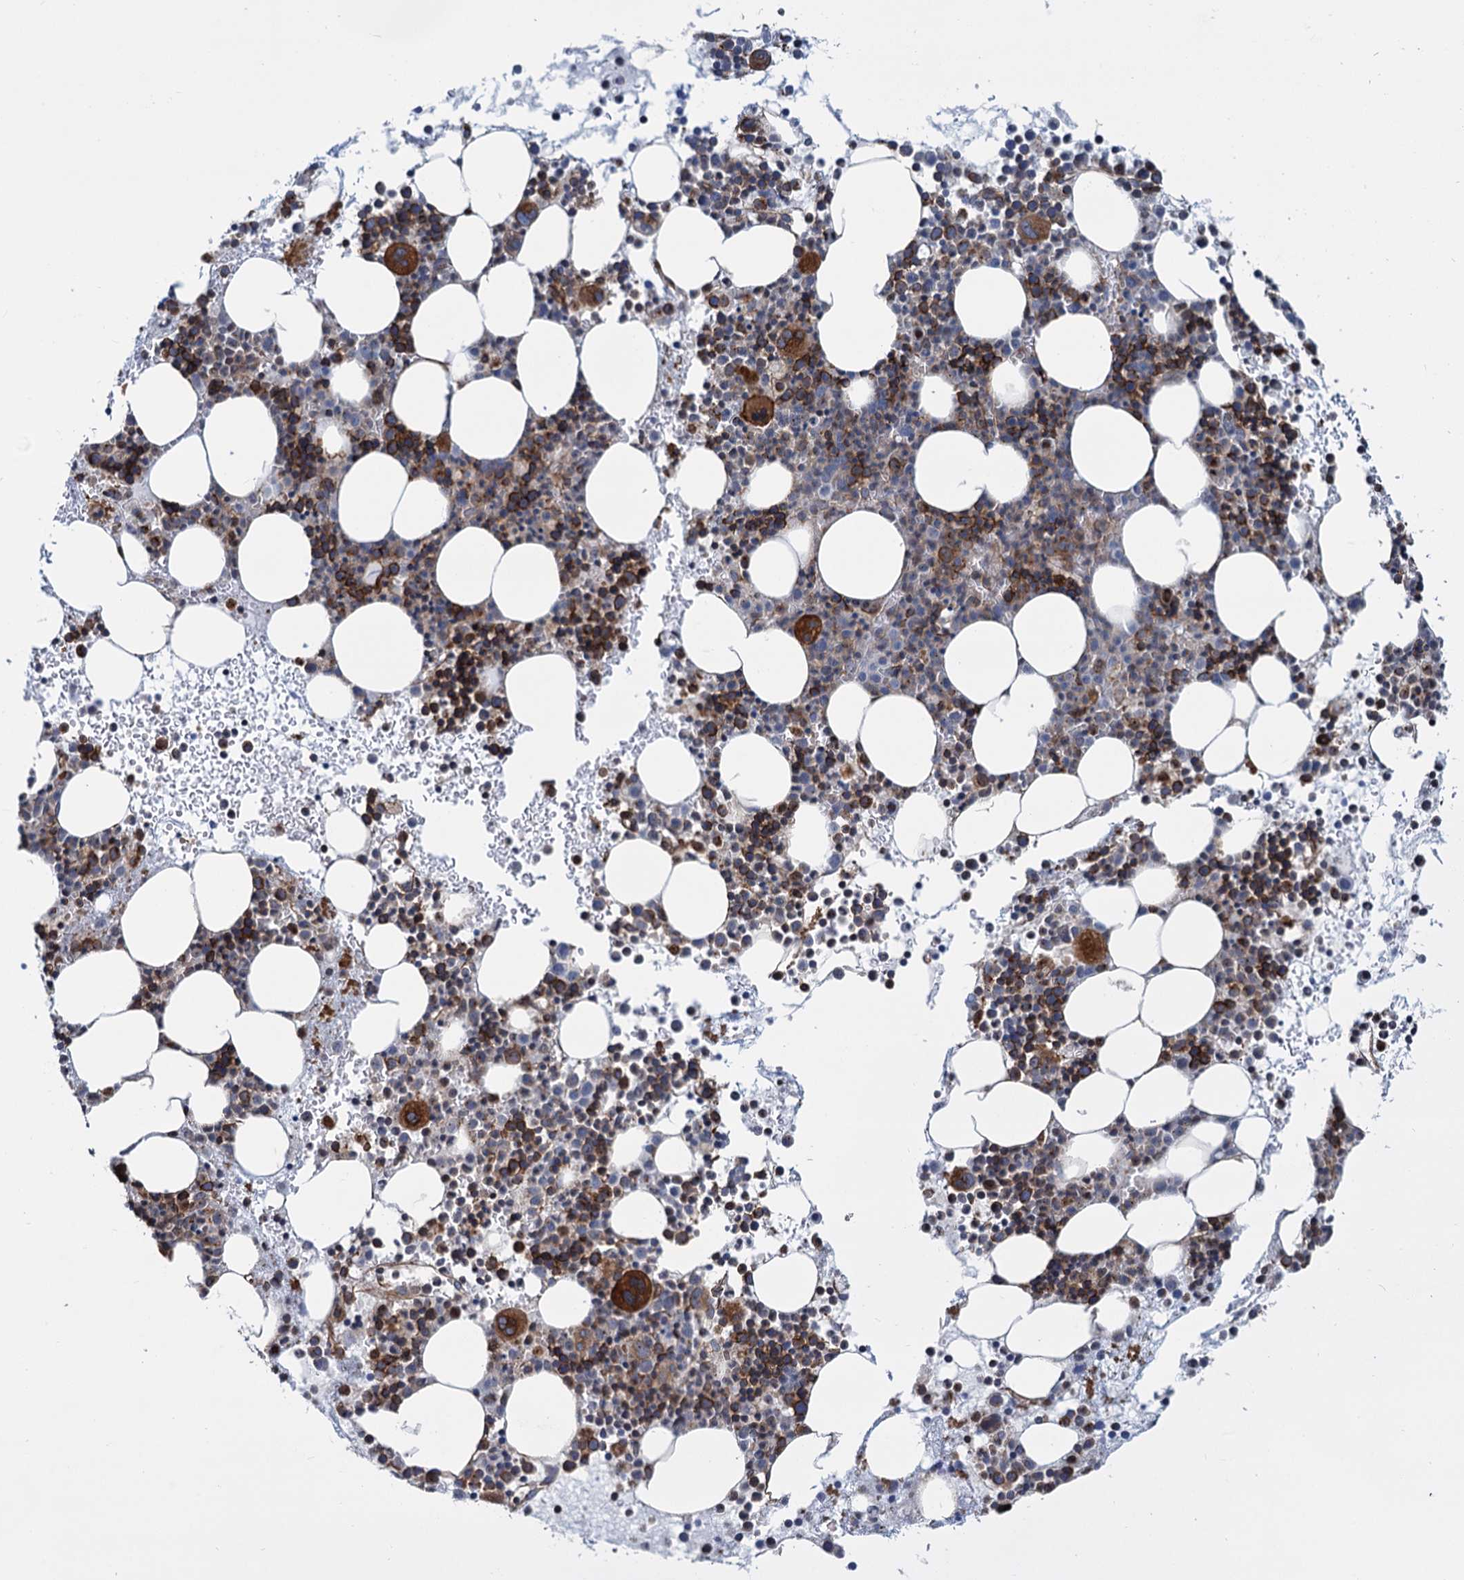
{"staining": {"intensity": "strong", "quantity": "25%-75%", "location": "cytoplasmic/membranous"}, "tissue": "bone marrow", "cell_type": "Hematopoietic cells", "image_type": "normal", "snomed": [{"axis": "morphology", "description": "Normal tissue, NOS"}, {"axis": "topography", "description": "Bone marrow"}], "caption": "Bone marrow stained with DAB (3,3'-diaminobenzidine) IHC demonstrates high levels of strong cytoplasmic/membranous staining in approximately 25%-75% of hematopoietic cells. The staining is performed using DAB brown chromogen to label protein expression. The nuclei are counter-stained blue using hematoxylin.", "gene": "PSEN1", "patient": {"sex": "female", "age": 76}}